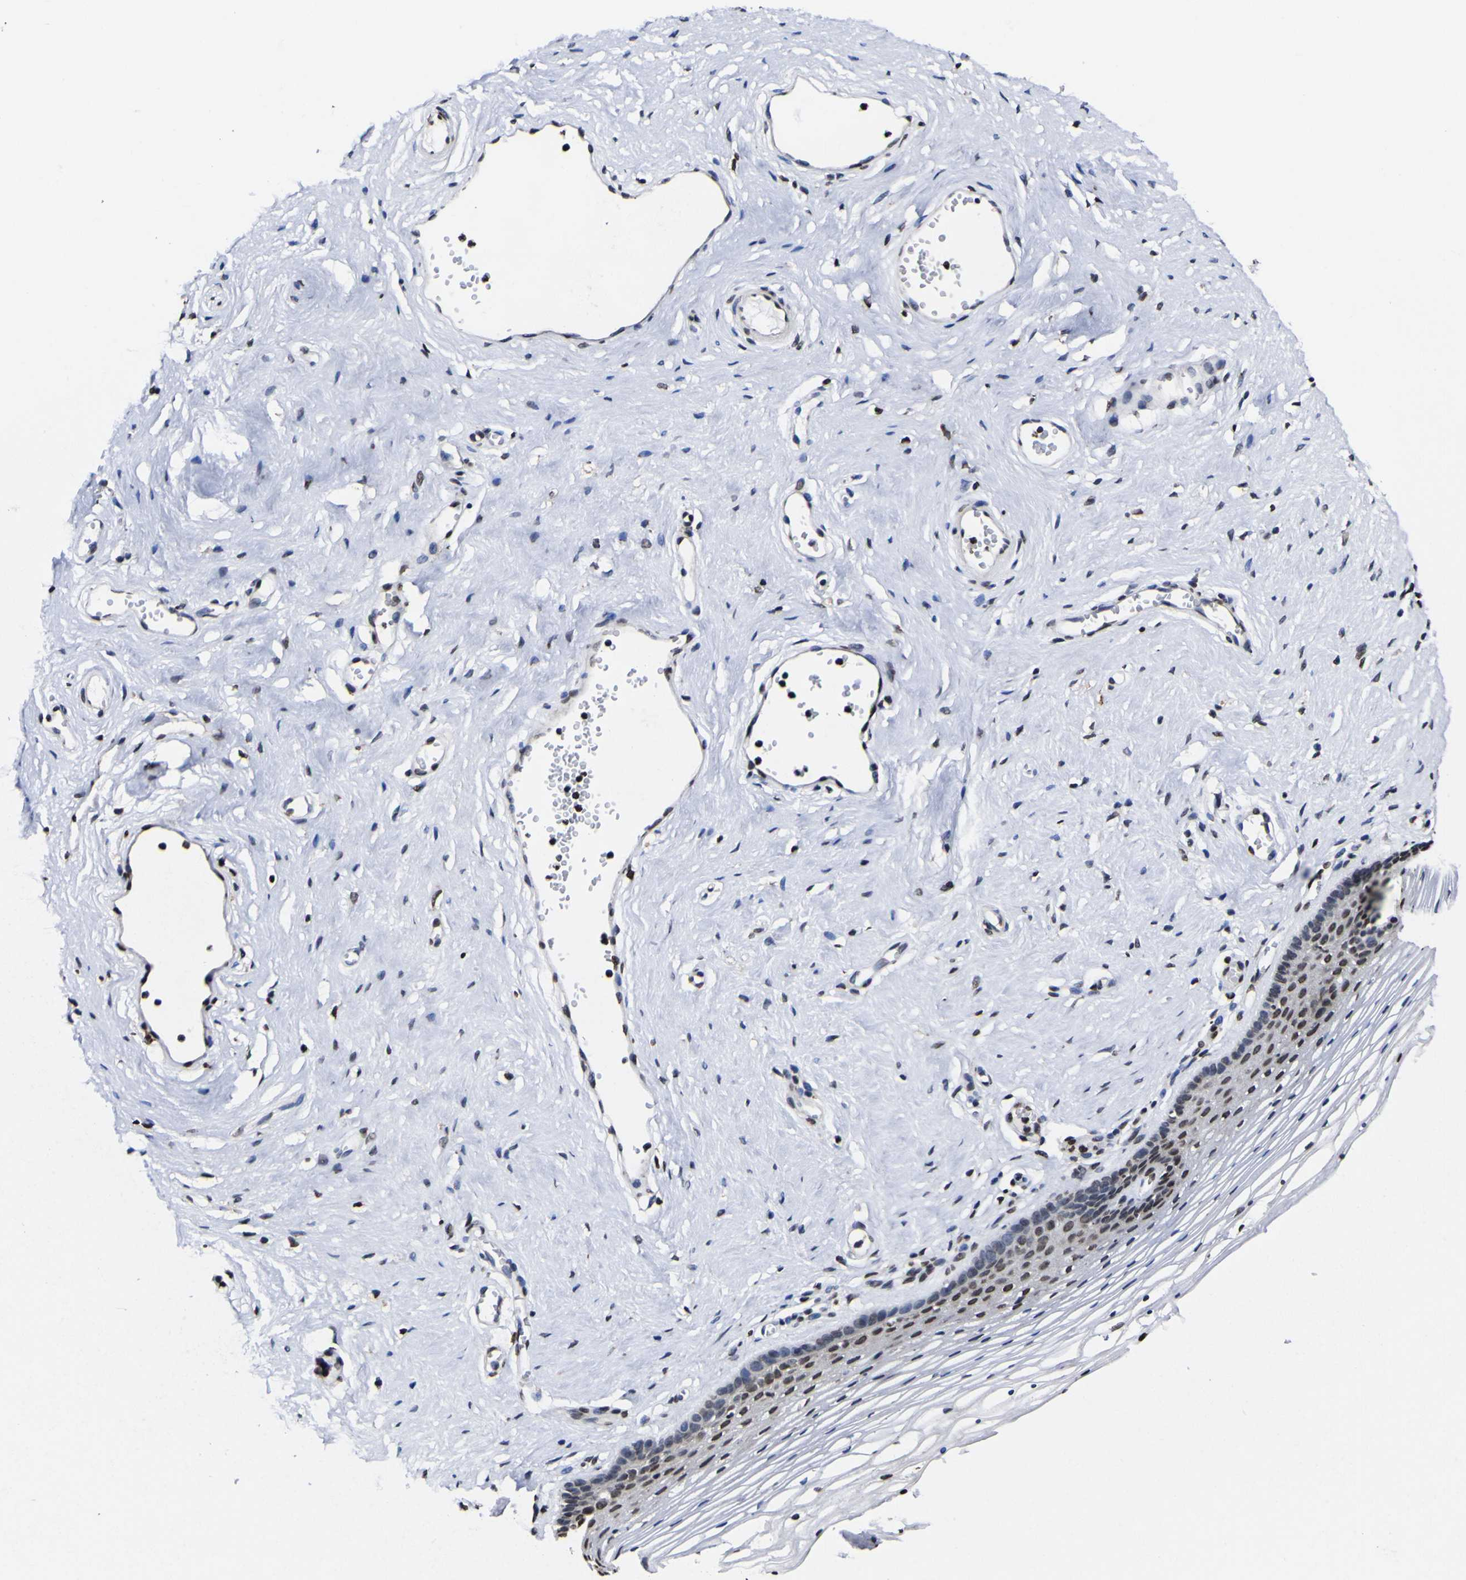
{"staining": {"intensity": "strong", "quantity": "25%-75%", "location": "nuclear"}, "tissue": "vagina", "cell_type": "Squamous epithelial cells", "image_type": "normal", "snomed": [{"axis": "morphology", "description": "Normal tissue, NOS"}, {"axis": "topography", "description": "Vagina"}], "caption": "Benign vagina was stained to show a protein in brown. There is high levels of strong nuclear staining in approximately 25%-75% of squamous epithelial cells. (brown staining indicates protein expression, while blue staining denotes nuclei).", "gene": "PIAS1", "patient": {"sex": "female", "age": 32}}